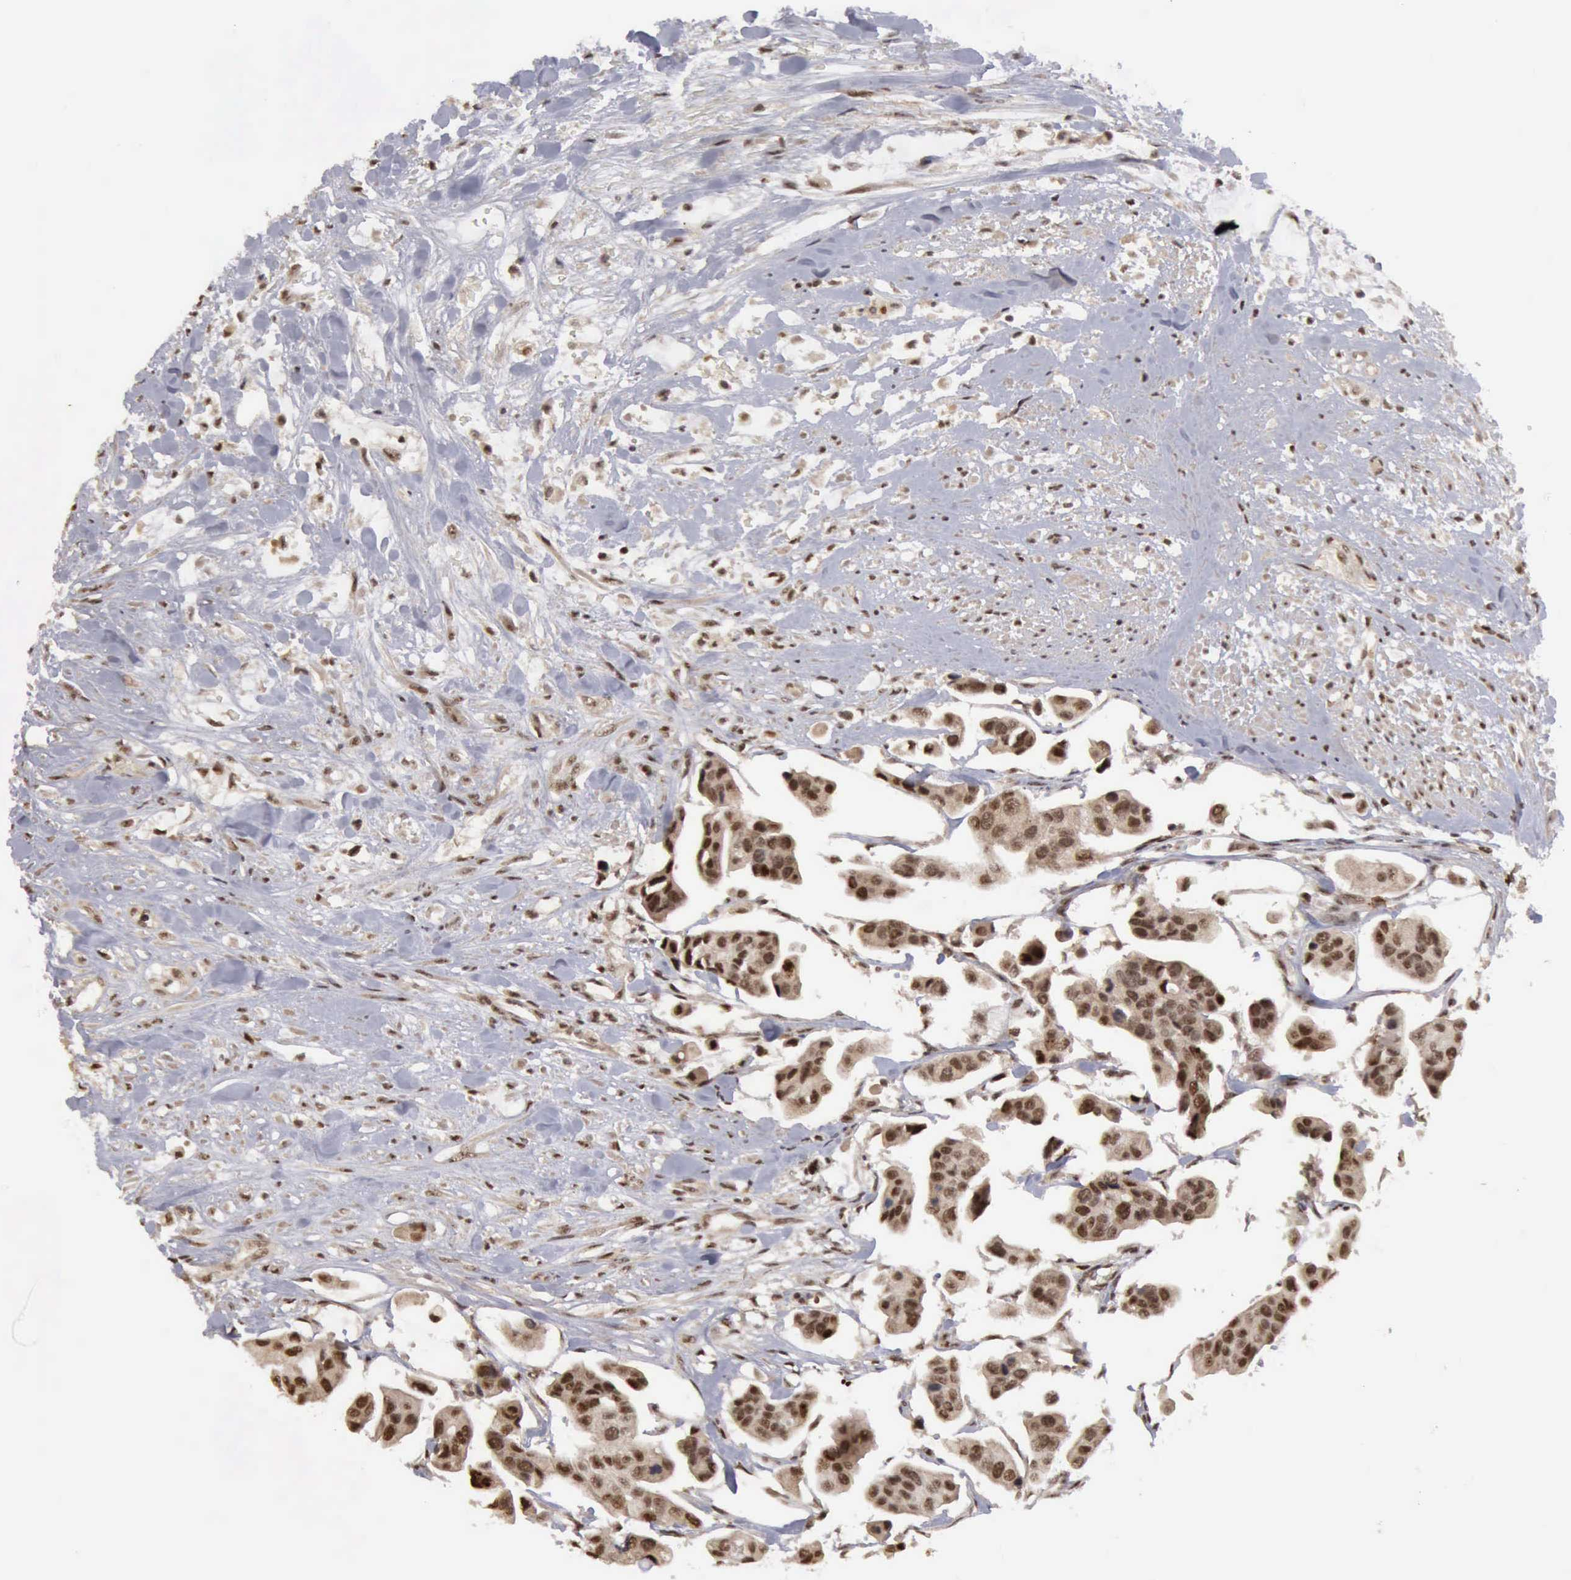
{"staining": {"intensity": "moderate", "quantity": ">75%", "location": "cytoplasmic/membranous,nuclear"}, "tissue": "urothelial cancer", "cell_type": "Tumor cells", "image_type": "cancer", "snomed": [{"axis": "morphology", "description": "Adenocarcinoma, NOS"}, {"axis": "topography", "description": "Urinary bladder"}], "caption": "Adenocarcinoma was stained to show a protein in brown. There is medium levels of moderate cytoplasmic/membranous and nuclear positivity in approximately >75% of tumor cells.", "gene": "CDKN2A", "patient": {"sex": "male", "age": 61}}